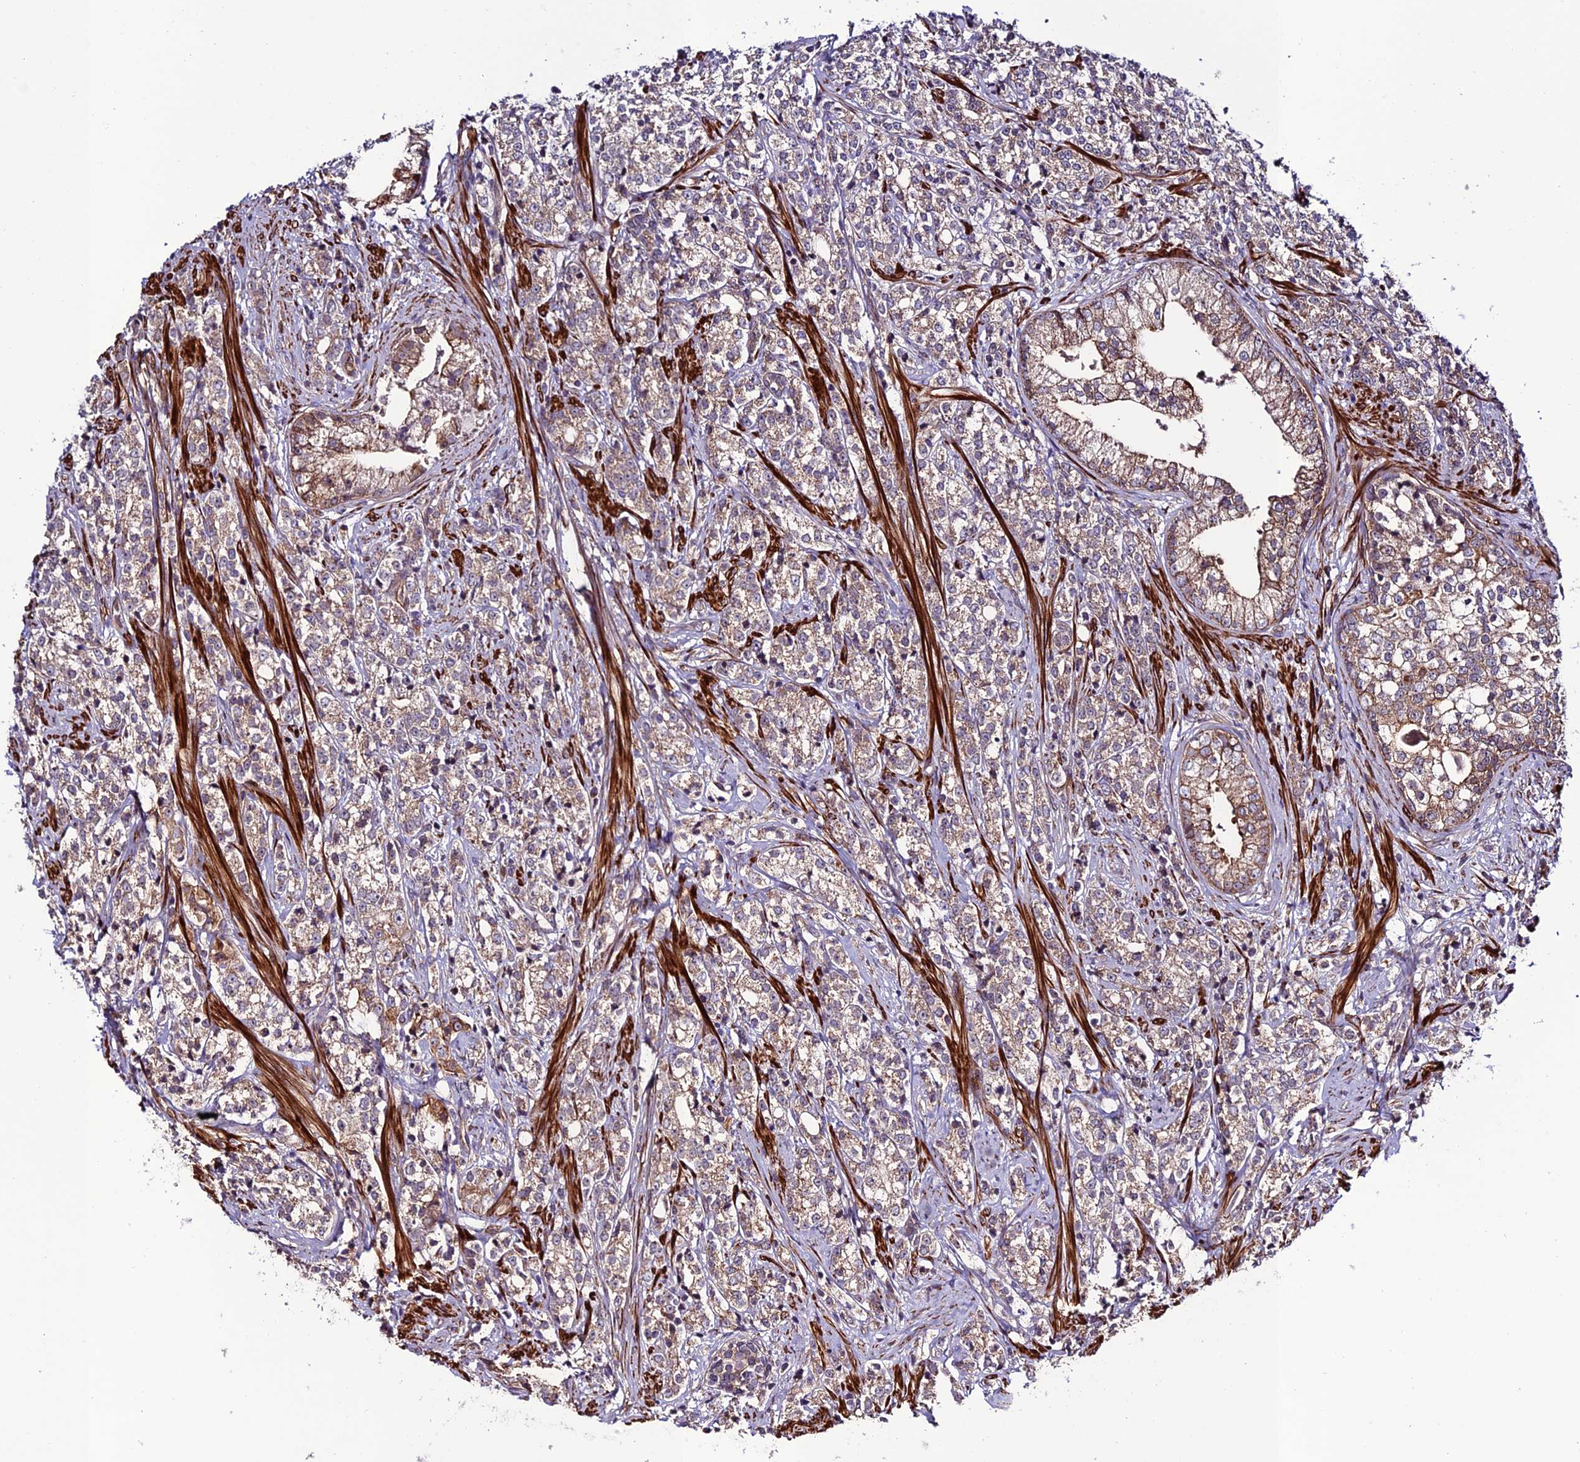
{"staining": {"intensity": "weak", "quantity": "25%-75%", "location": "cytoplasmic/membranous"}, "tissue": "prostate cancer", "cell_type": "Tumor cells", "image_type": "cancer", "snomed": [{"axis": "morphology", "description": "Adenocarcinoma, High grade"}, {"axis": "topography", "description": "Prostate"}], "caption": "Weak cytoplasmic/membranous expression is present in approximately 25%-75% of tumor cells in high-grade adenocarcinoma (prostate).", "gene": "TNIP3", "patient": {"sex": "male", "age": 69}}